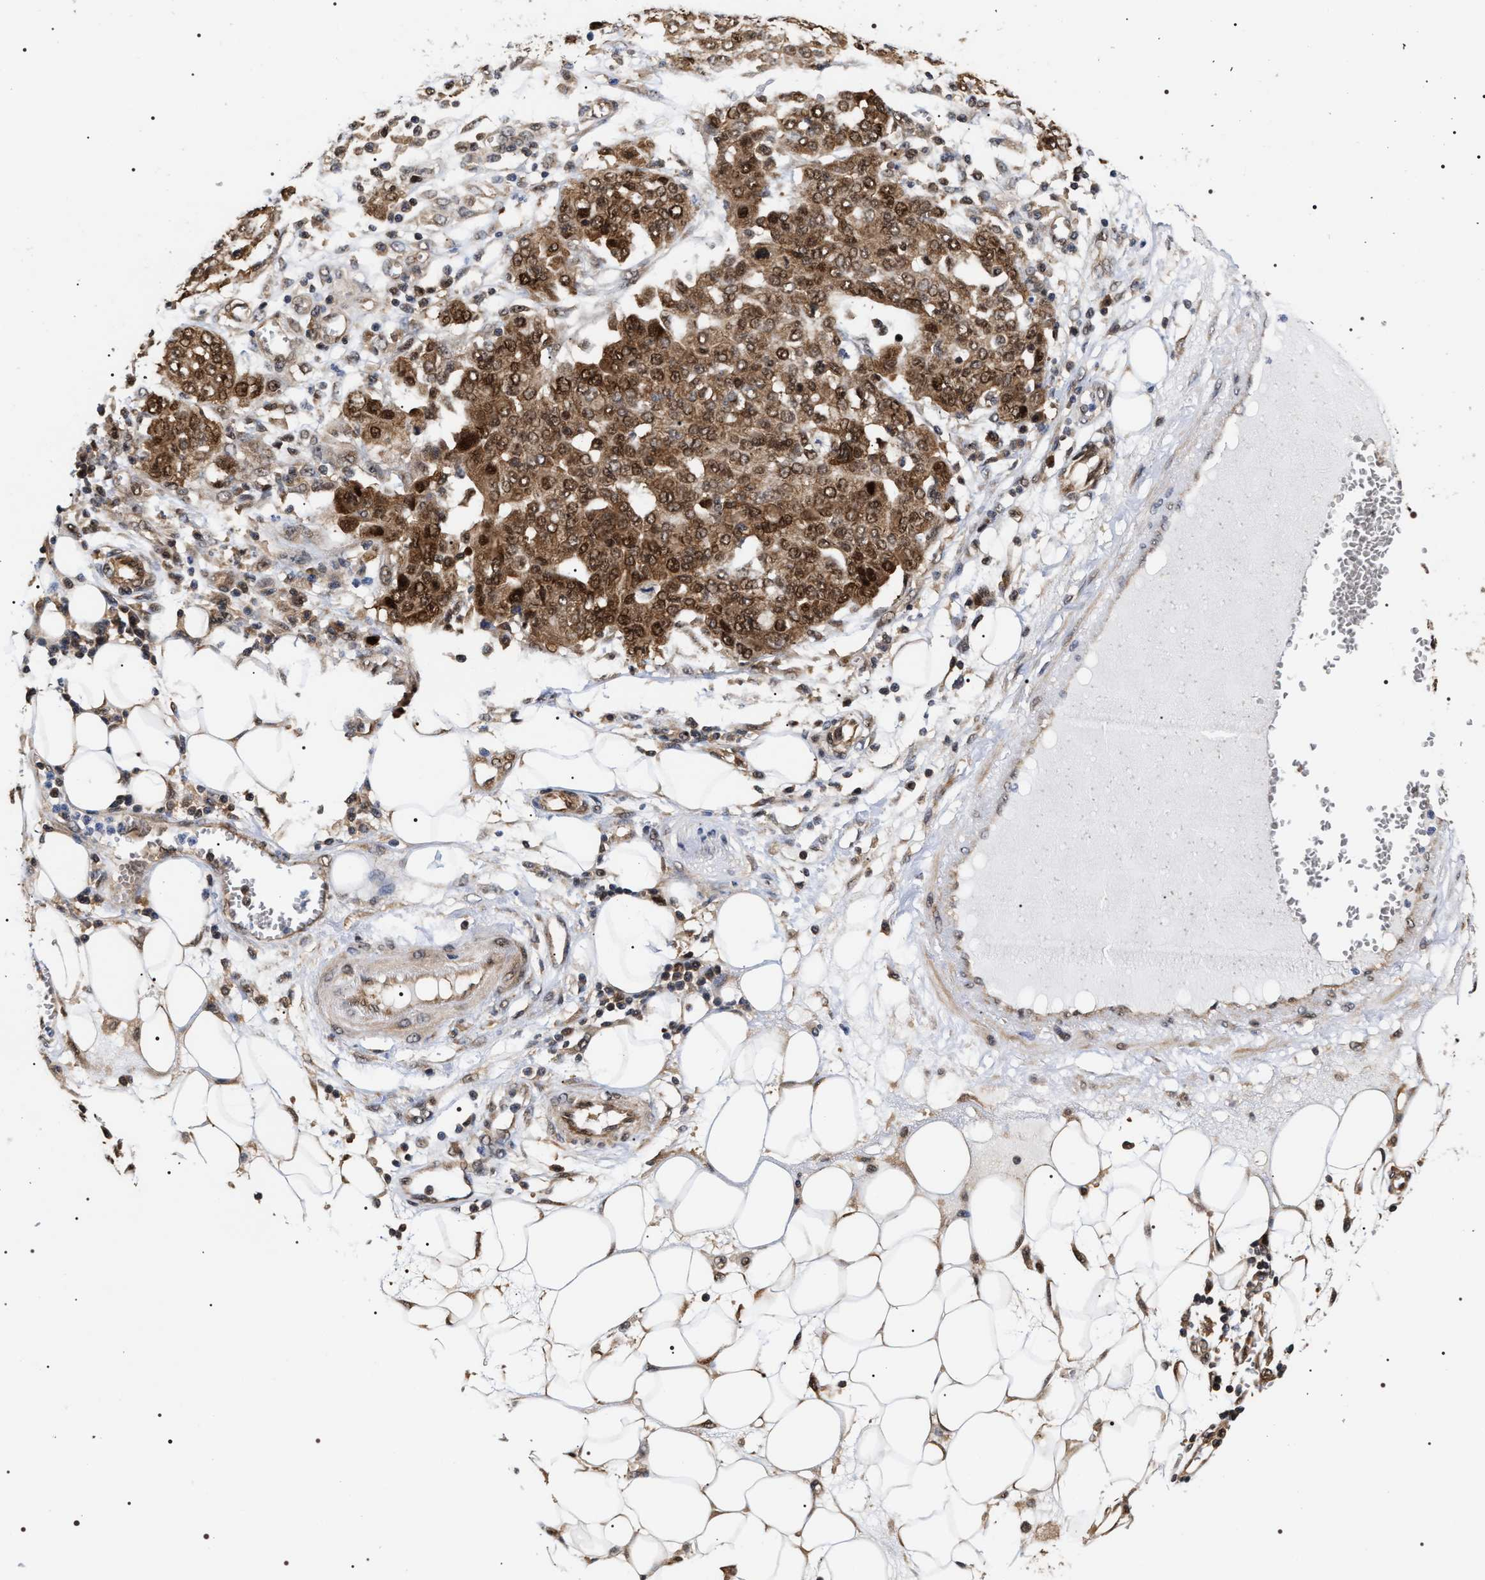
{"staining": {"intensity": "moderate", "quantity": ">75%", "location": "cytoplasmic/membranous,nuclear"}, "tissue": "ovarian cancer", "cell_type": "Tumor cells", "image_type": "cancer", "snomed": [{"axis": "morphology", "description": "Cystadenocarcinoma, serous, NOS"}, {"axis": "topography", "description": "Soft tissue"}, {"axis": "topography", "description": "Ovary"}], "caption": "Immunohistochemistry (IHC) of serous cystadenocarcinoma (ovarian) demonstrates medium levels of moderate cytoplasmic/membranous and nuclear expression in about >75% of tumor cells.", "gene": "BAG6", "patient": {"sex": "female", "age": 57}}